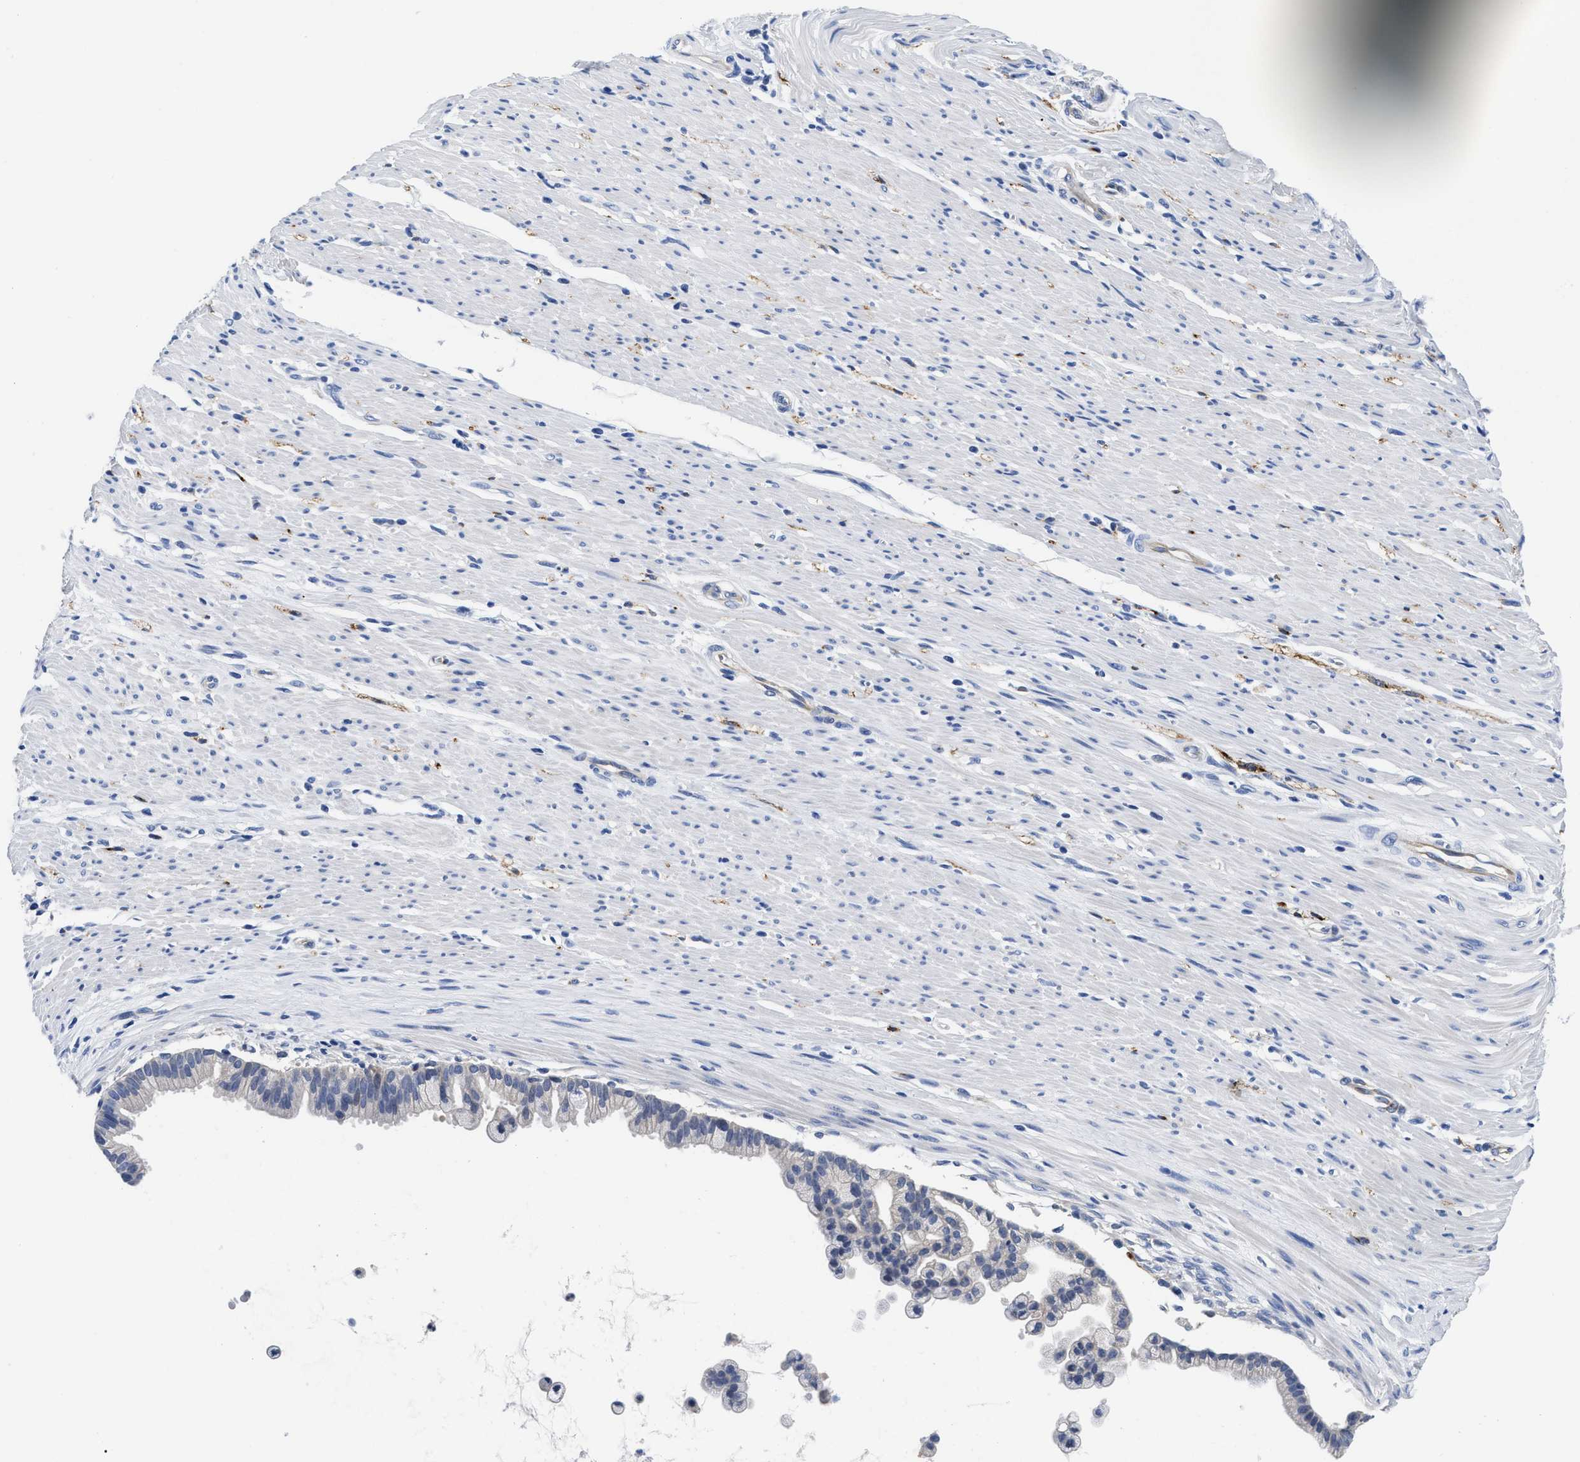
{"staining": {"intensity": "negative", "quantity": "none", "location": "none"}, "tissue": "pancreatic cancer", "cell_type": "Tumor cells", "image_type": "cancer", "snomed": [{"axis": "morphology", "description": "Adenocarcinoma, NOS"}, {"axis": "topography", "description": "Pancreas"}], "caption": "Immunohistochemical staining of pancreatic adenocarcinoma exhibits no significant expression in tumor cells. The staining was performed using DAB (3,3'-diaminobenzidine) to visualize the protein expression in brown, while the nuclei were stained in blue with hematoxylin (Magnification: 20x).", "gene": "SLC35F1", "patient": {"sex": "male", "age": 69}}